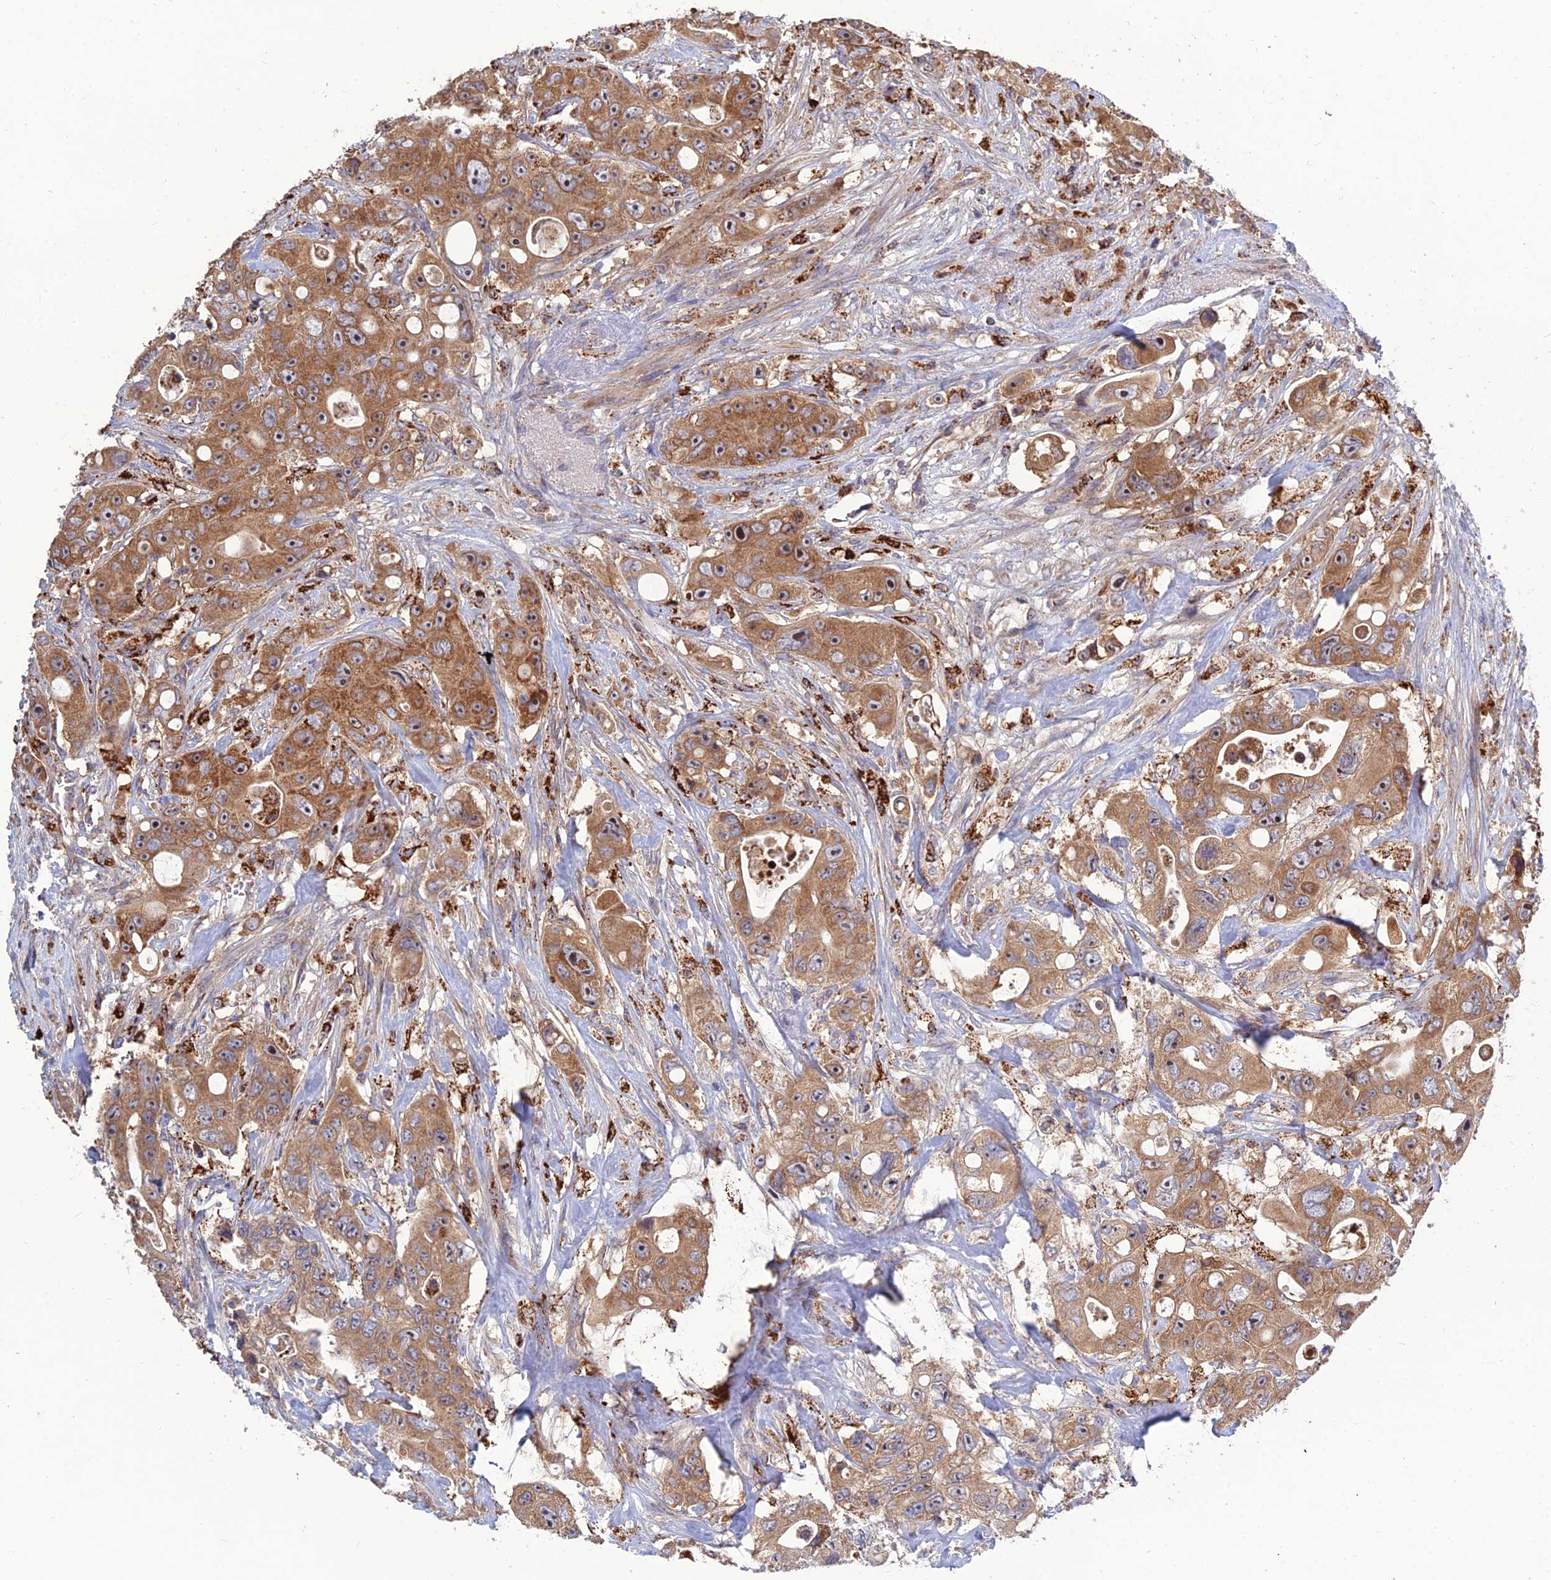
{"staining": {"intensity": "moderate", "quantity": ">75%", "location": "cytoplasmic/membranous"}, "tissue": "colorectal cancer", "cell_type": "Tumor cells", "image_type": "cancer", "snomed": [{"axis": "morphology", "description": "Adenocarcinoma, NOS"}, {"axis": "topography", "description": "Colon"}], "caption": "There is medium levels of moderate cytoplasmic/membranous staining in tumor cells of adenocarcinoma (colorectal), as demonstrated by immunohistochemical staining (brown color).", "gene": "RIC8B", "patient": {"sex": "female", "age": 46}}